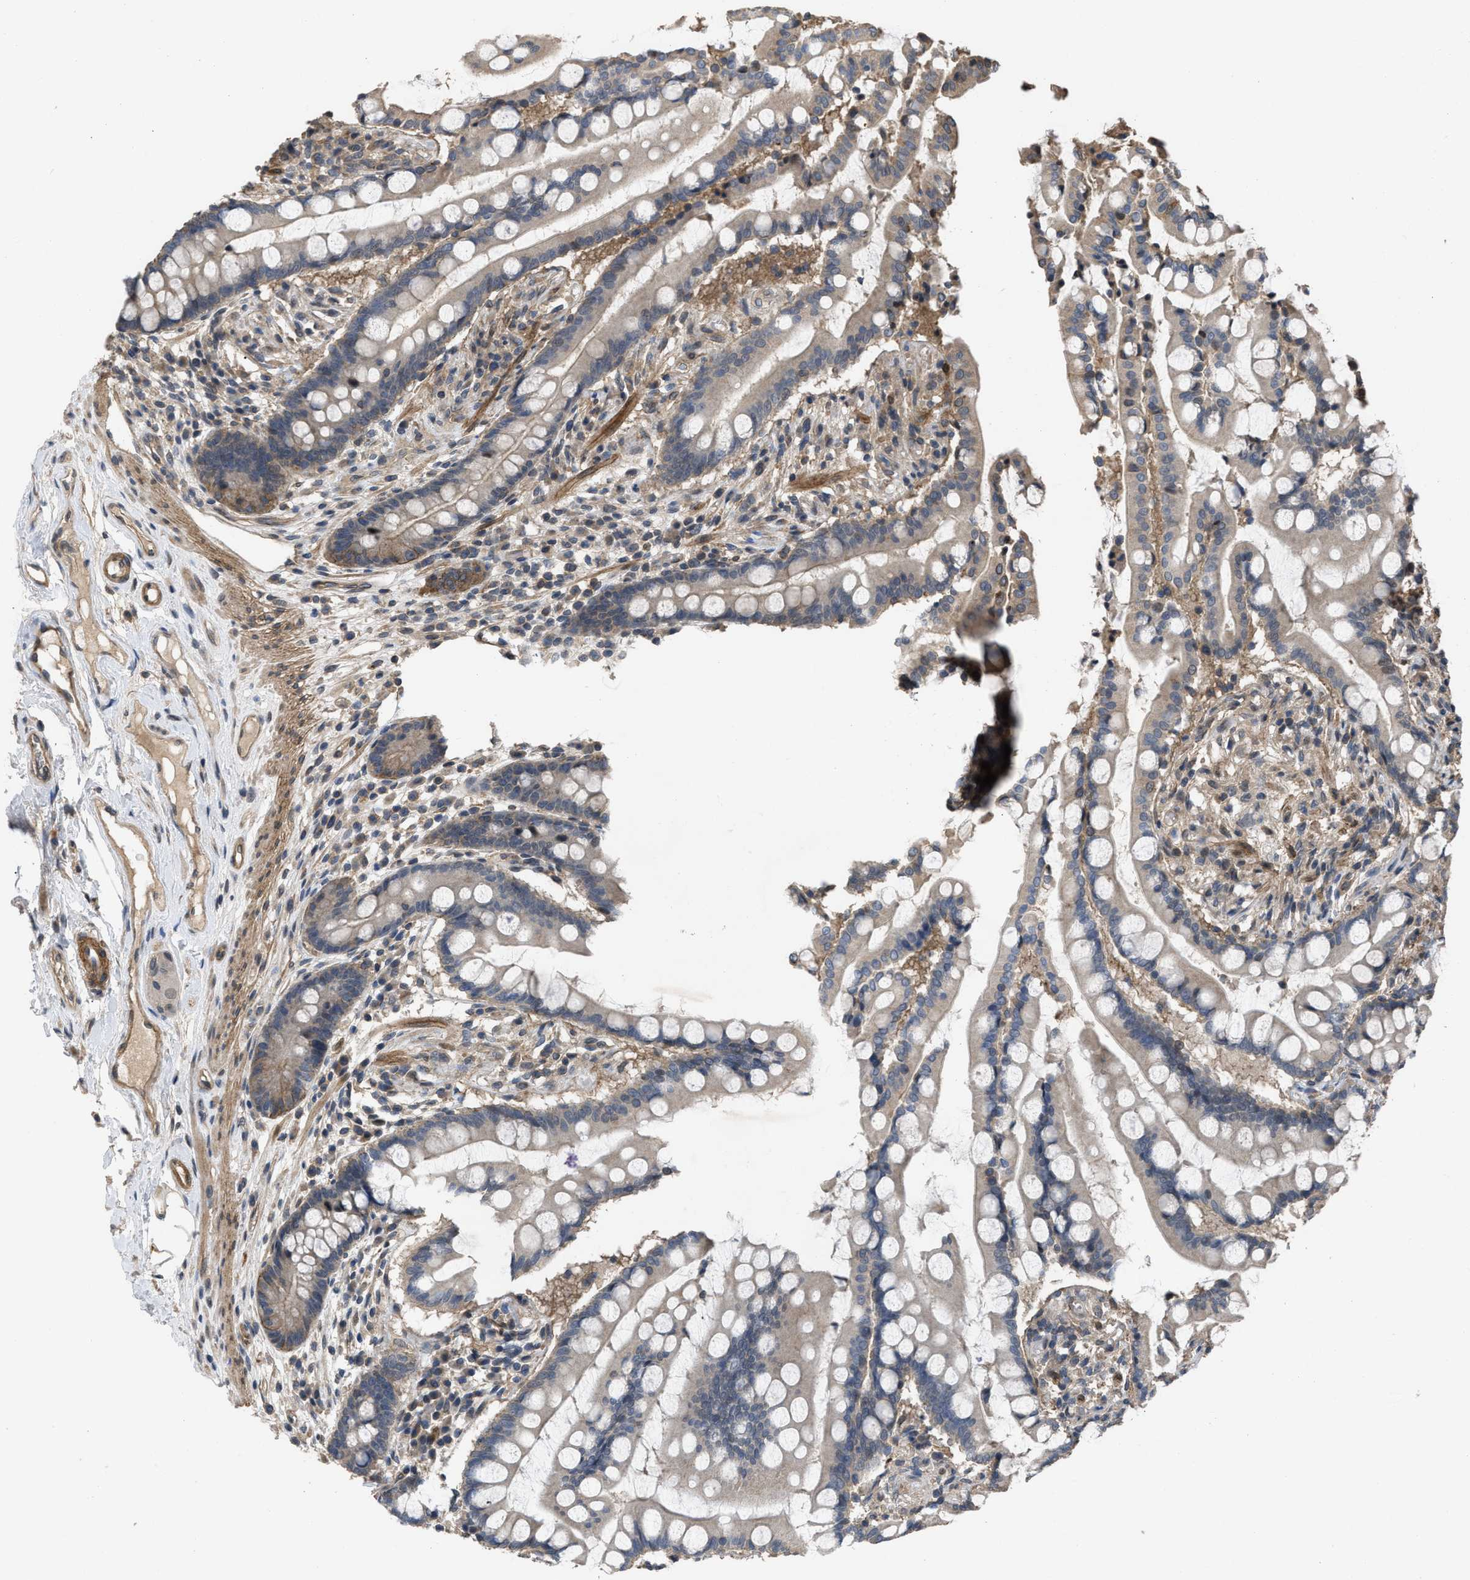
{"staining": {"intensity": "moderate", "quantity": ">75%", "location": "cytoplasmic/membranous"}, "tissue": "colon", "cell_type": "Endothelial cells", "image_type": "normal", "snomed": [{"axis": "morphology", "description": "Normal tissue, NOS"}, {"axis": "topography", "description": "Colon"}], "caption": "Protein expression by immunohistochemistry reveals moderate cytoplasmic/membranous expression in approximately >75% of endothelial cells in benign colon.", "gene": "UTRN", "patient": {"sex": "male", "age": 73}}